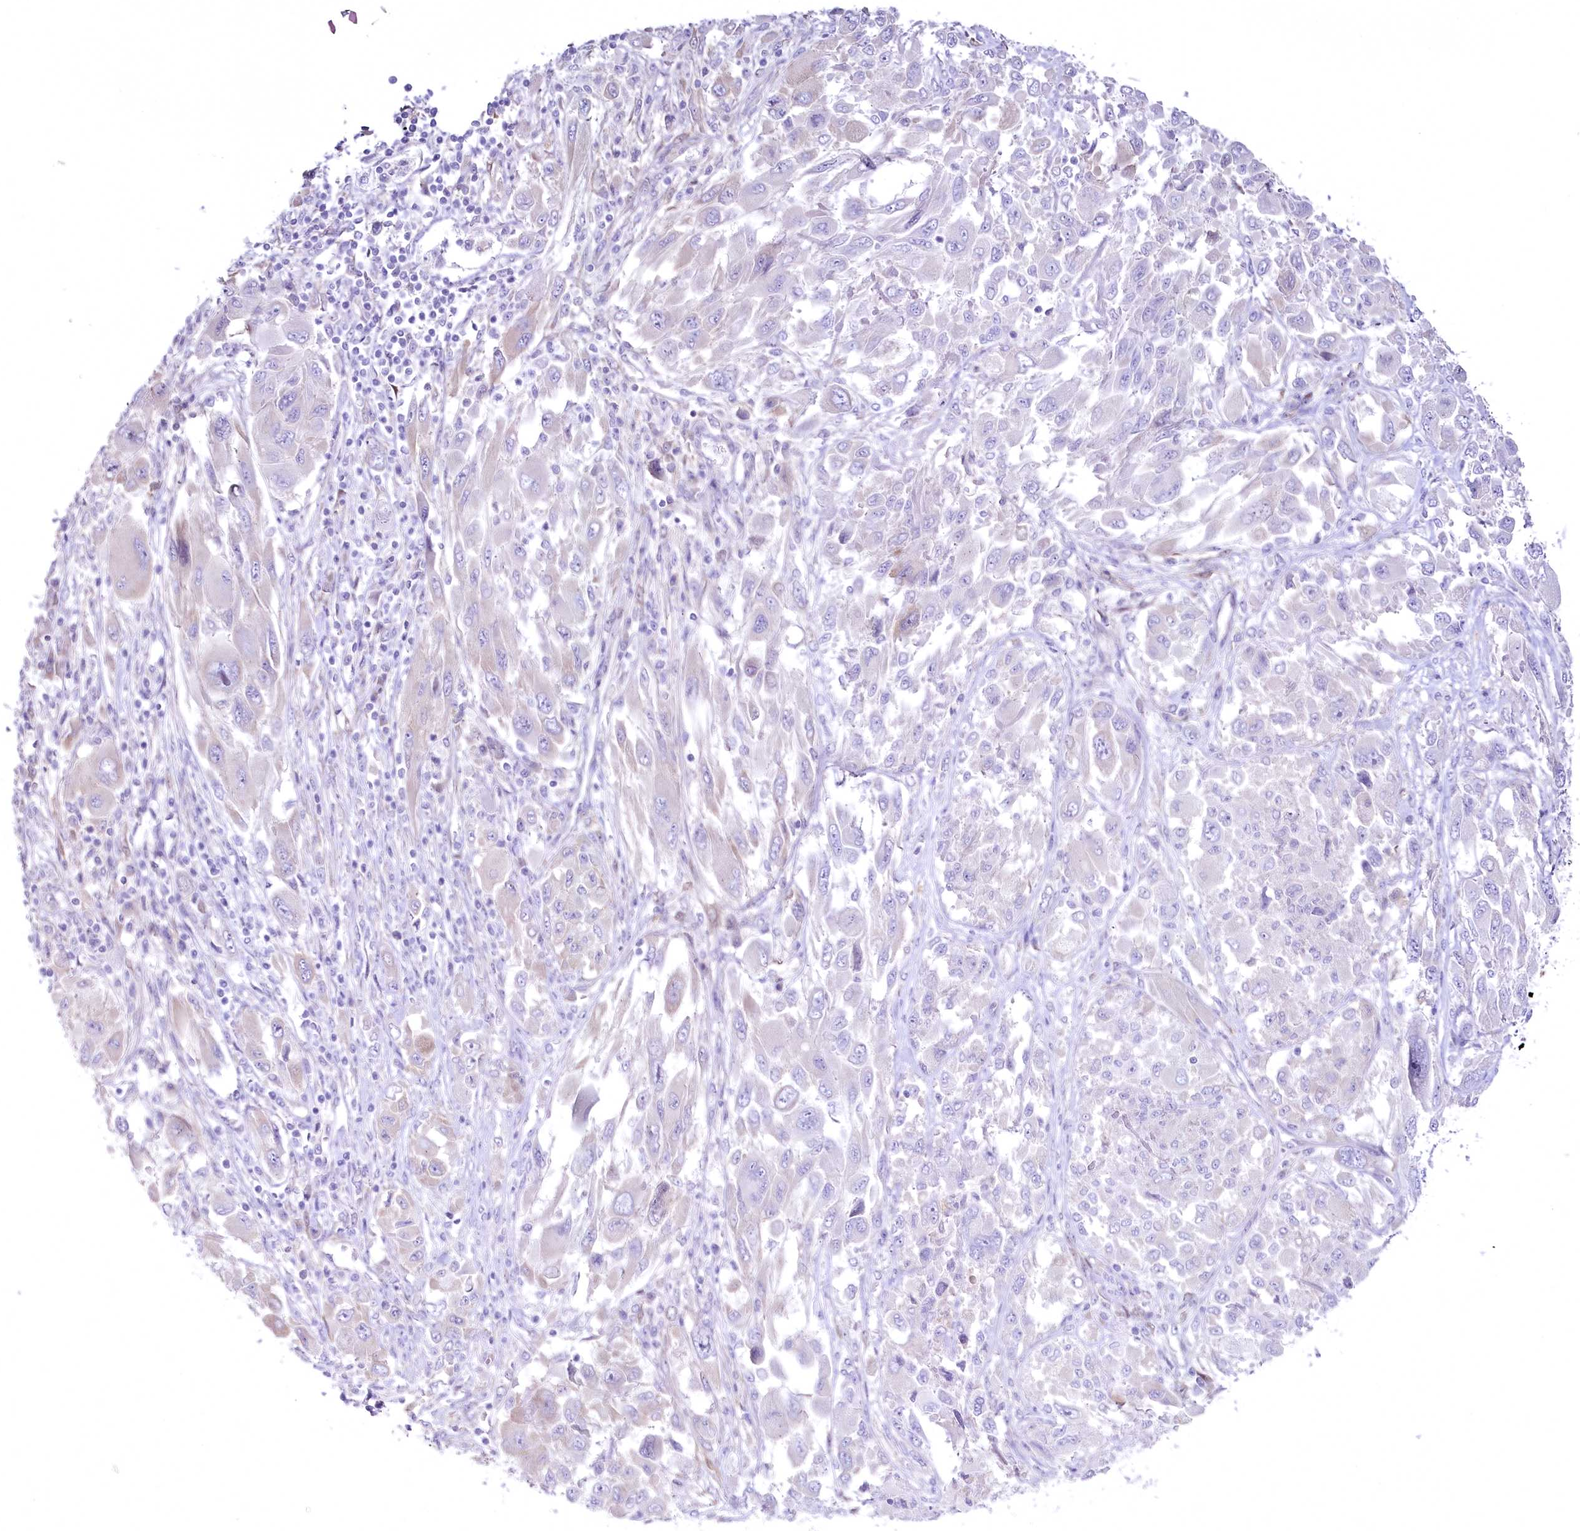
{"staining": {"intensity": "negative", "quantity": "none", "location": "none"}, "tissue": "melanoma", "cell_type": "Tumor cells", "image_type": "cancer", "snomed": [{"axis": "morphology", "description": "Malignant melanoma, NOS"}, {"axis": "topography", "description": "Skin"}], "caption": "This is a image of IHC staining of malignant melanoma, which shows no positivity in tumor cells. (Stains: DAB immunohistochemistry with hematoxylin counter stain, Microscopy: brightfield microscopy at high magnification).", "gene": "MYOZ1", "patient": {"sex": "female", "age": 91}}